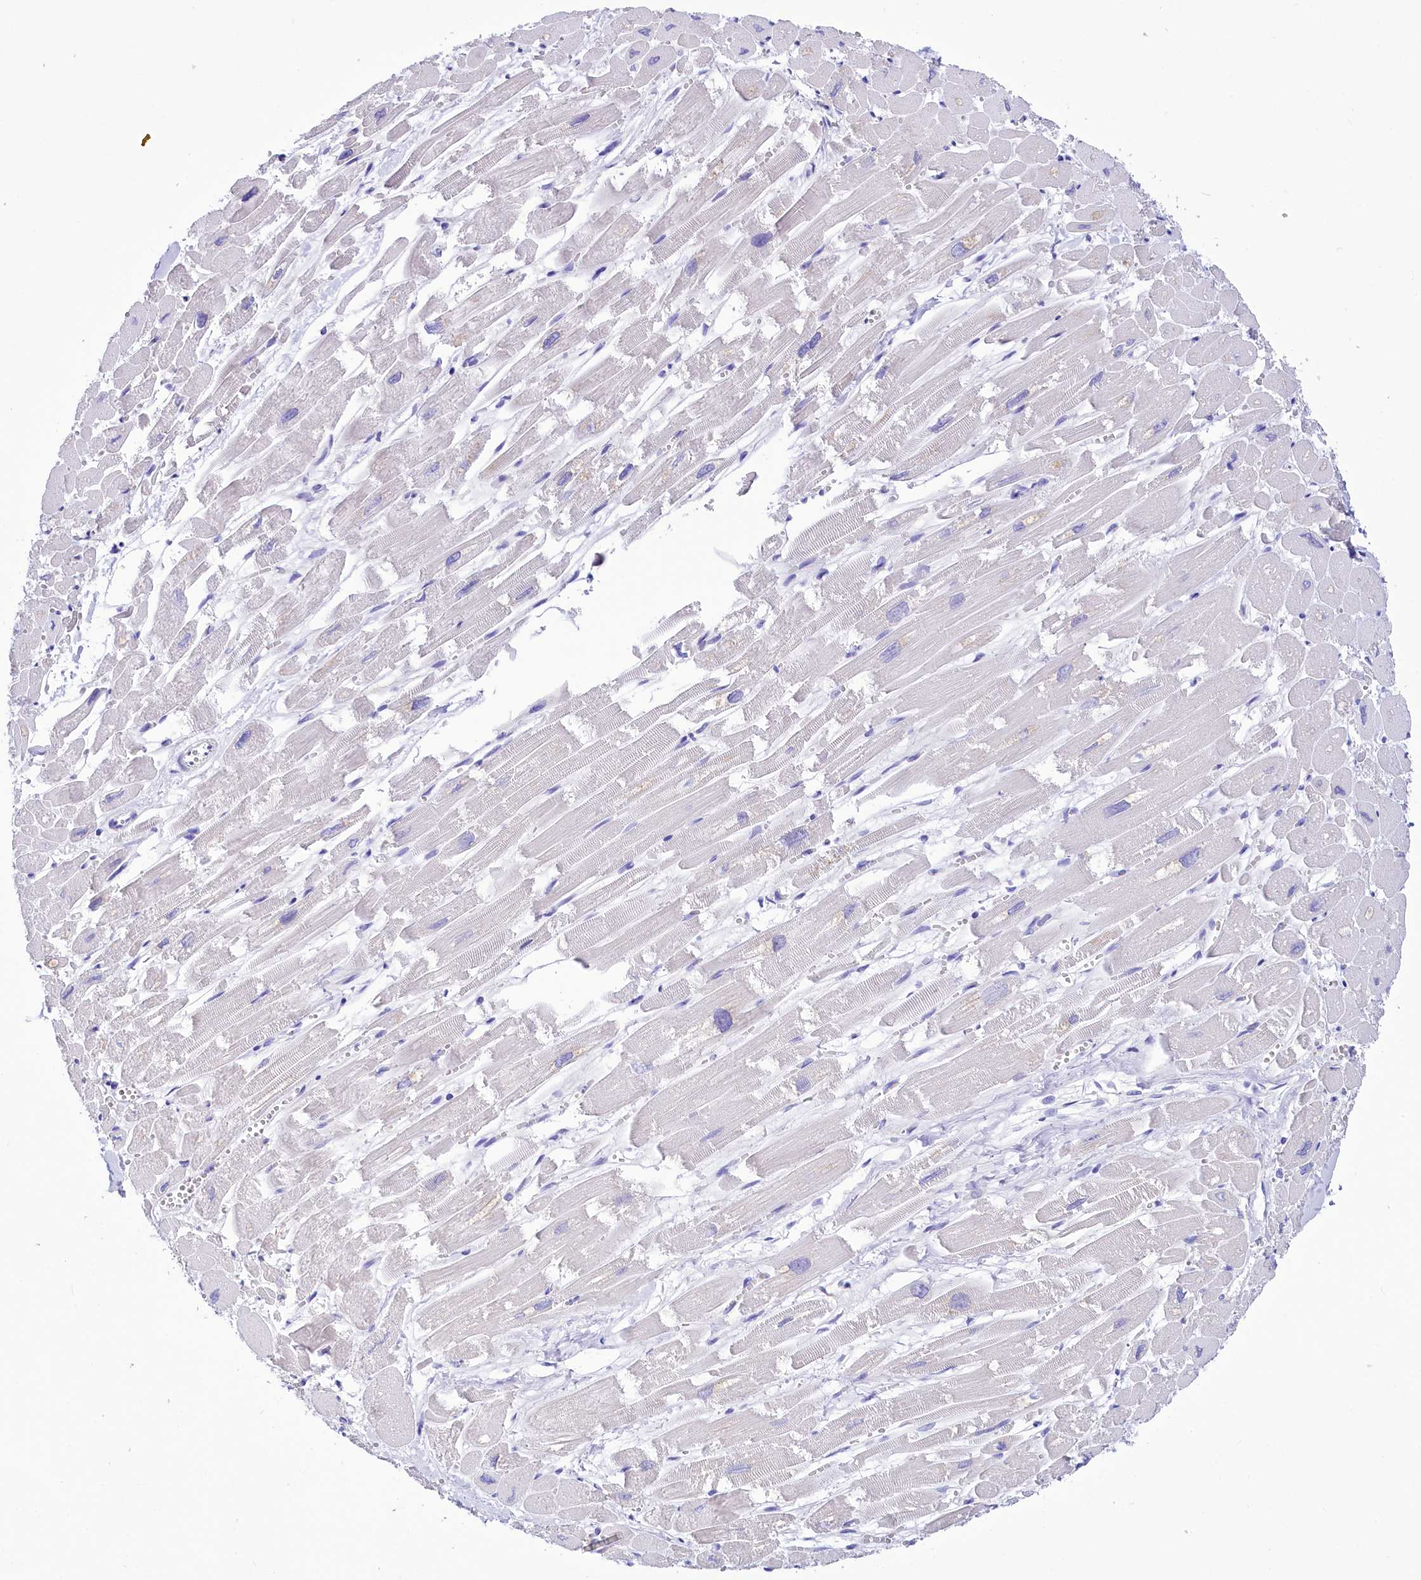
{"staining": {"intensity": "negative", "quantity": "none", "location": "none"}, "tissue": "heart muscle", "cell_type": "Cardiomyocytes", "image_type": "normal", "snomed": [{"axis": "morphology", "description": "Normal tissue, NOS"}, {"axis": "topography", "description": "Heart"}], "caption": "Benign heart muscle was stained to show a protein in brown. There is no significant staining in cardiomyocytes. (DAB immunohistochemistry (IHC) visualized using brightfield microscopy, high magnification).", "gene": "TTC36", "patient": {"sex": "male", "age": 54}}